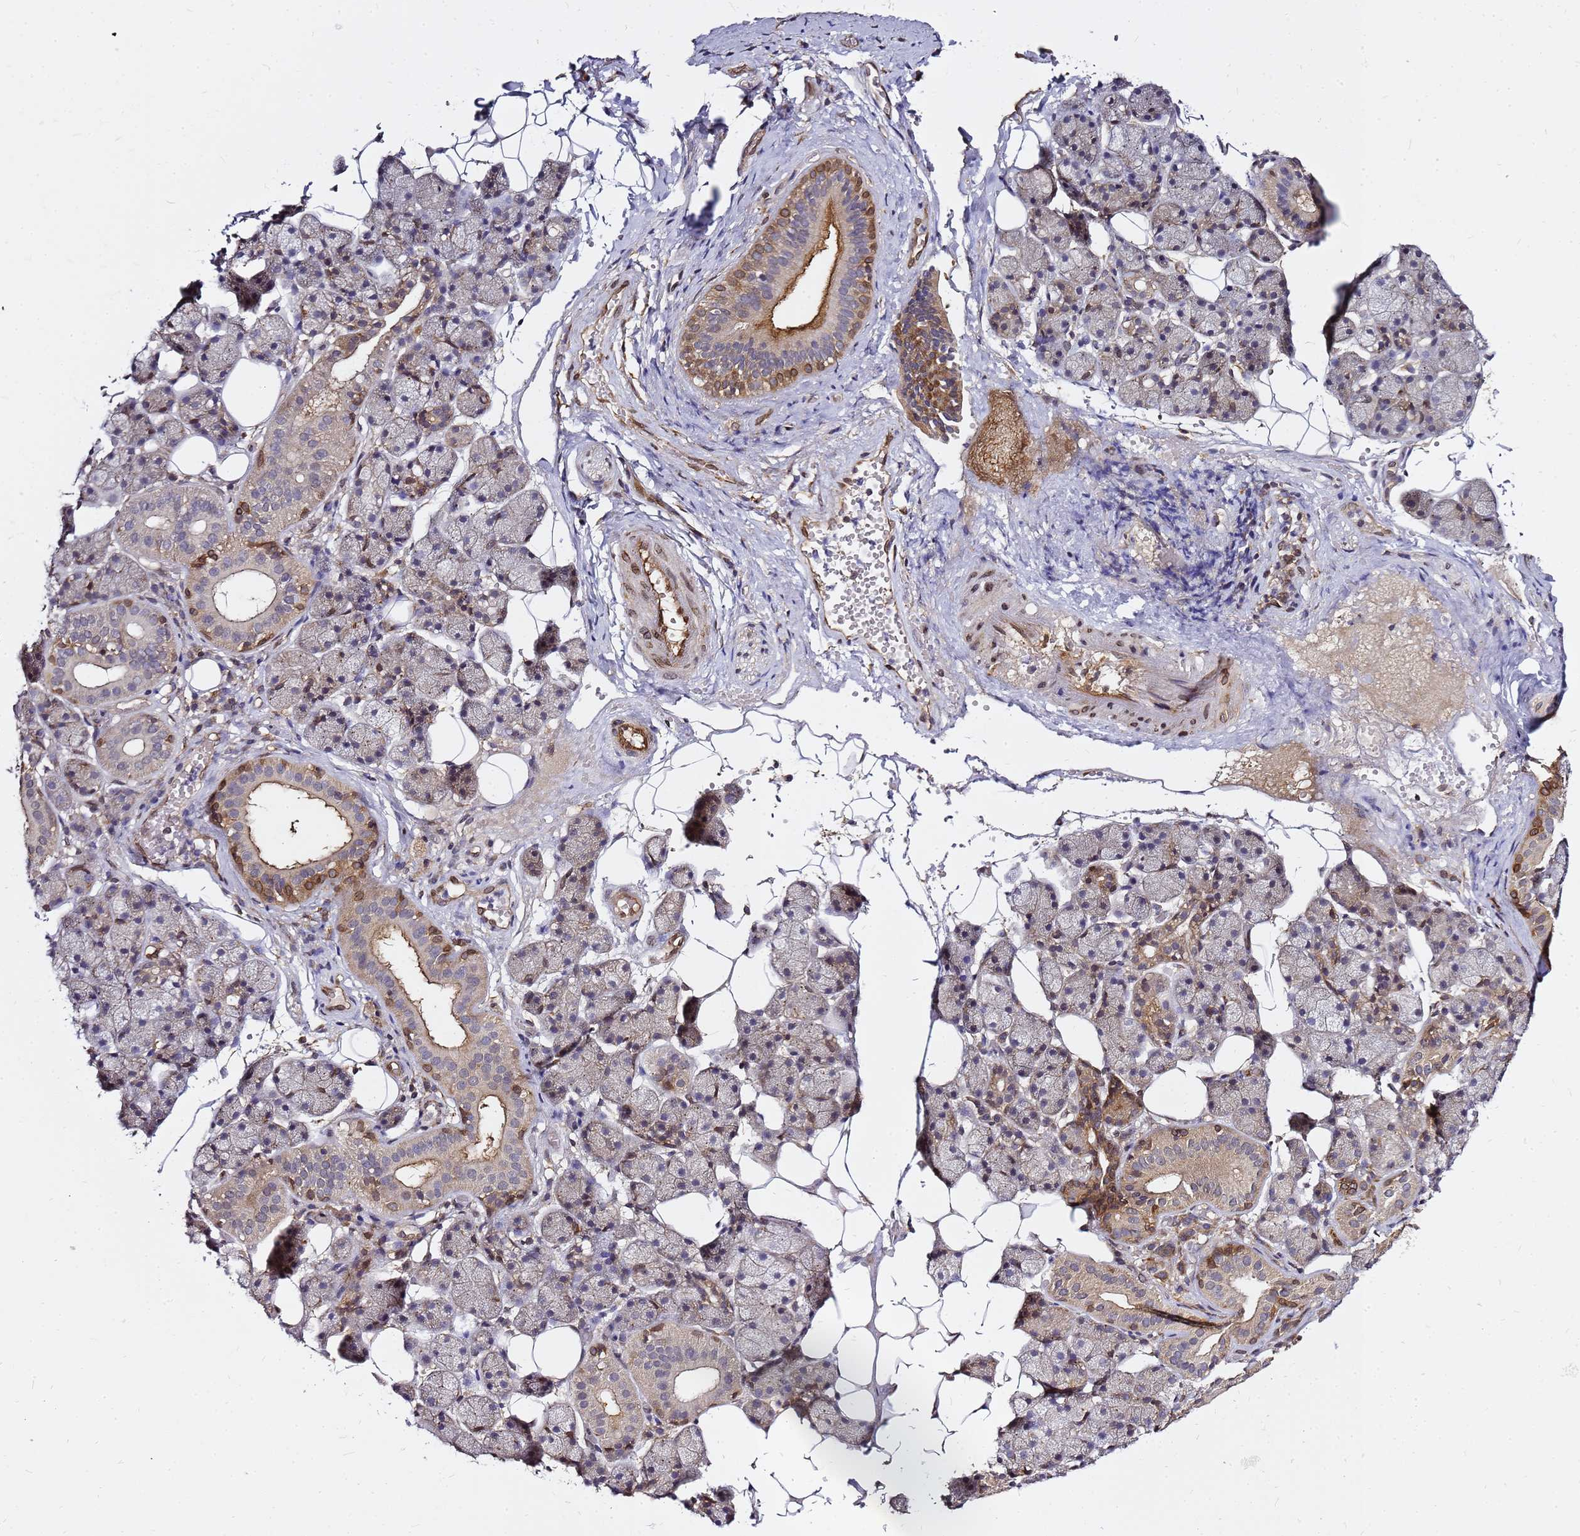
{"staining": {"intensity": "moderate", "quantity": "25%-75%", "location": "cytoplasmic/membranous,nuclear"}, "tissue": "salivary gland", "cell_type": "Glandular cells", "image_type": "normal", "snomed": [{"axis": "morphology", "description": "Normal tissue, NOS"}, {"axis": "topography", "description": "Salivary gland"}], "caption": "Immunohistochemical staining of benign salivary gland exhibits moderate cytoplasmic/membranous,nuclear protein staining in approximately 25%-75% of glandular cells.", "gene": "NUDT14", "patient": {"sex": "female", "age": 33}}